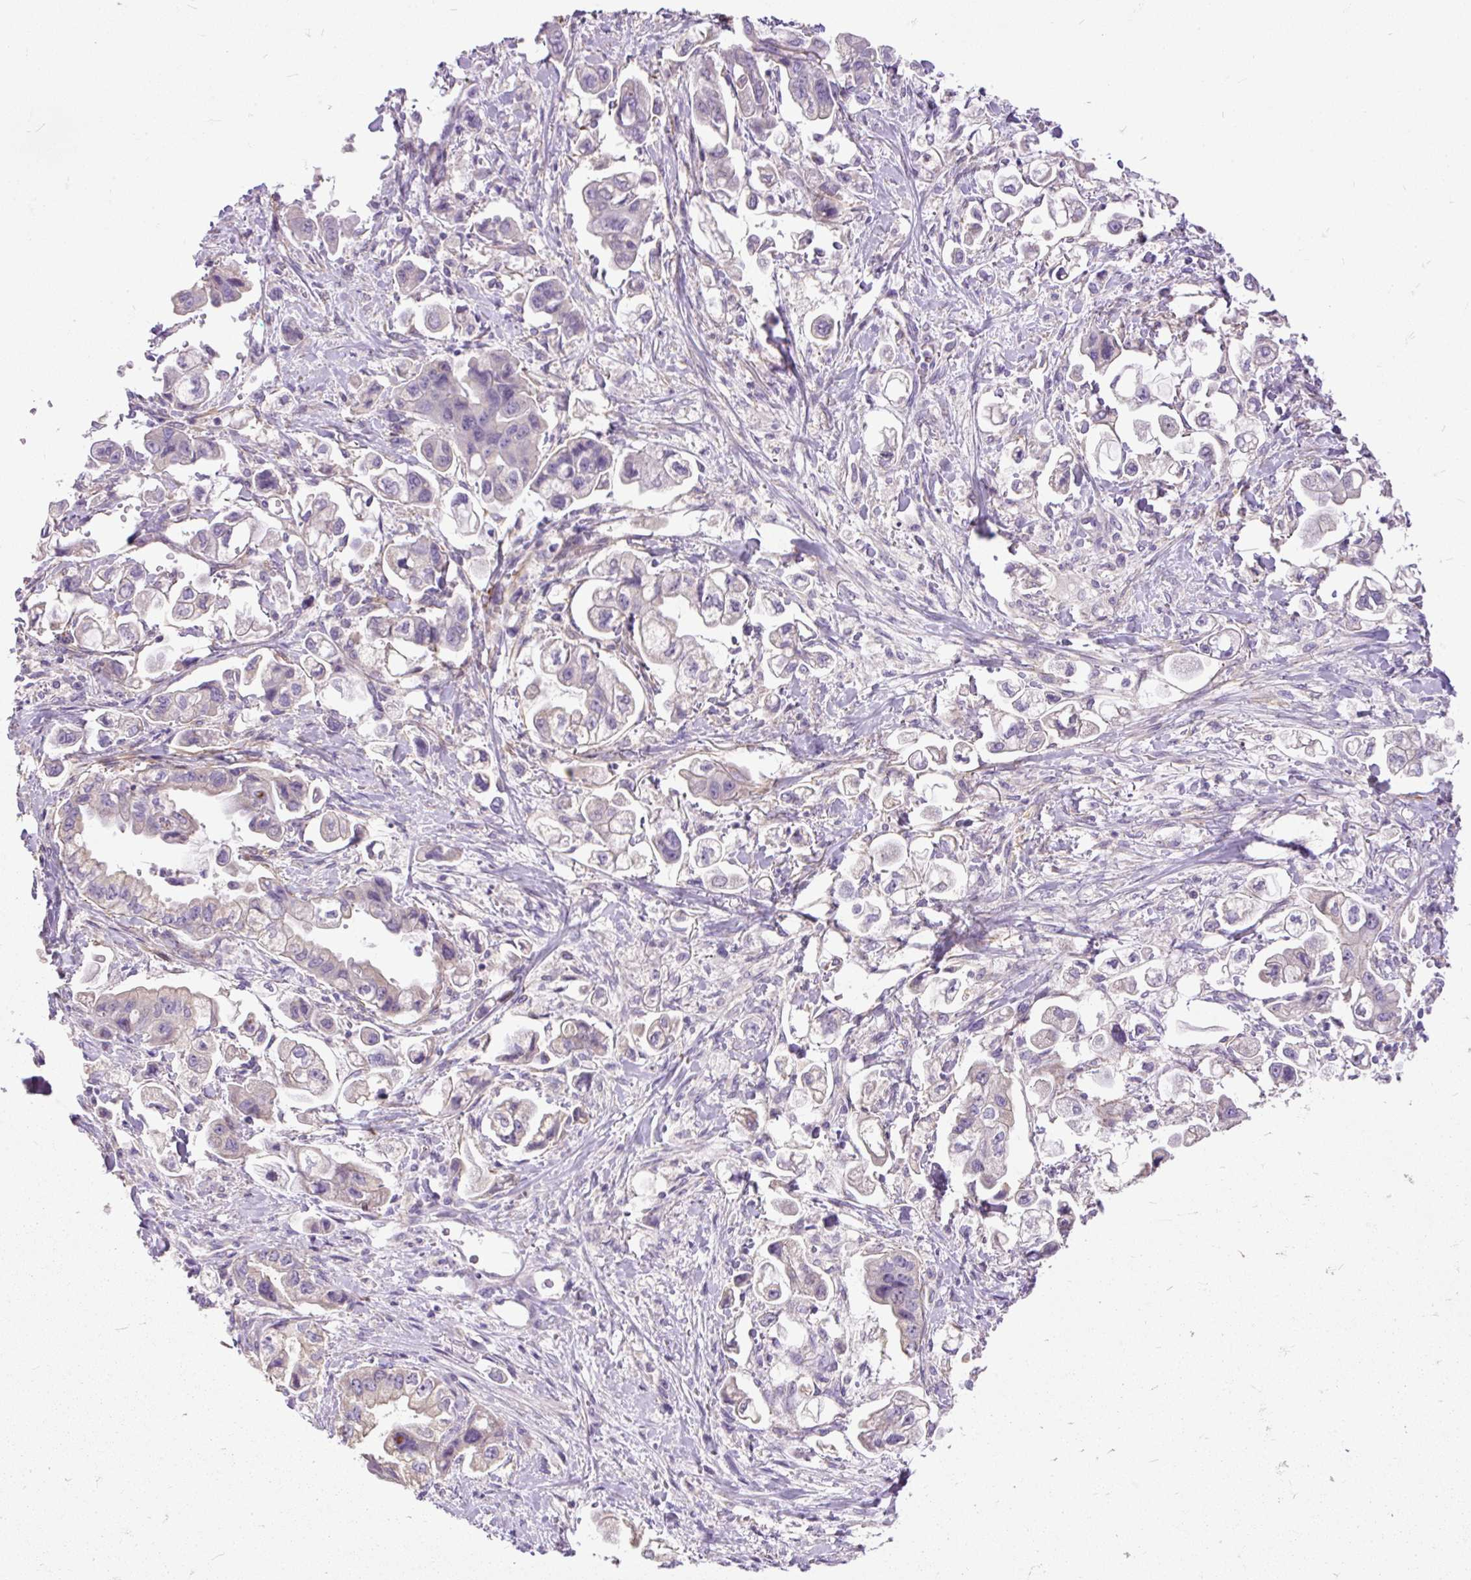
{"staining": {"intensity": "negative", "quantity": "none", "location": "none"}, "tissue": "stomach cancer", "cell_type": "Tumor cells", "image_type": "cancer", "snomed": [{"axis": "morphology", "description": "Adenocarcinoma, NOS"}, {"axis": "topography", "description": "Stomach"}], "caption": "Tumor cells show no significant positivity in adenocarcinoma (stomach).", "gene": "GBX1", "patient": {"sex": "male", "age": 62}}